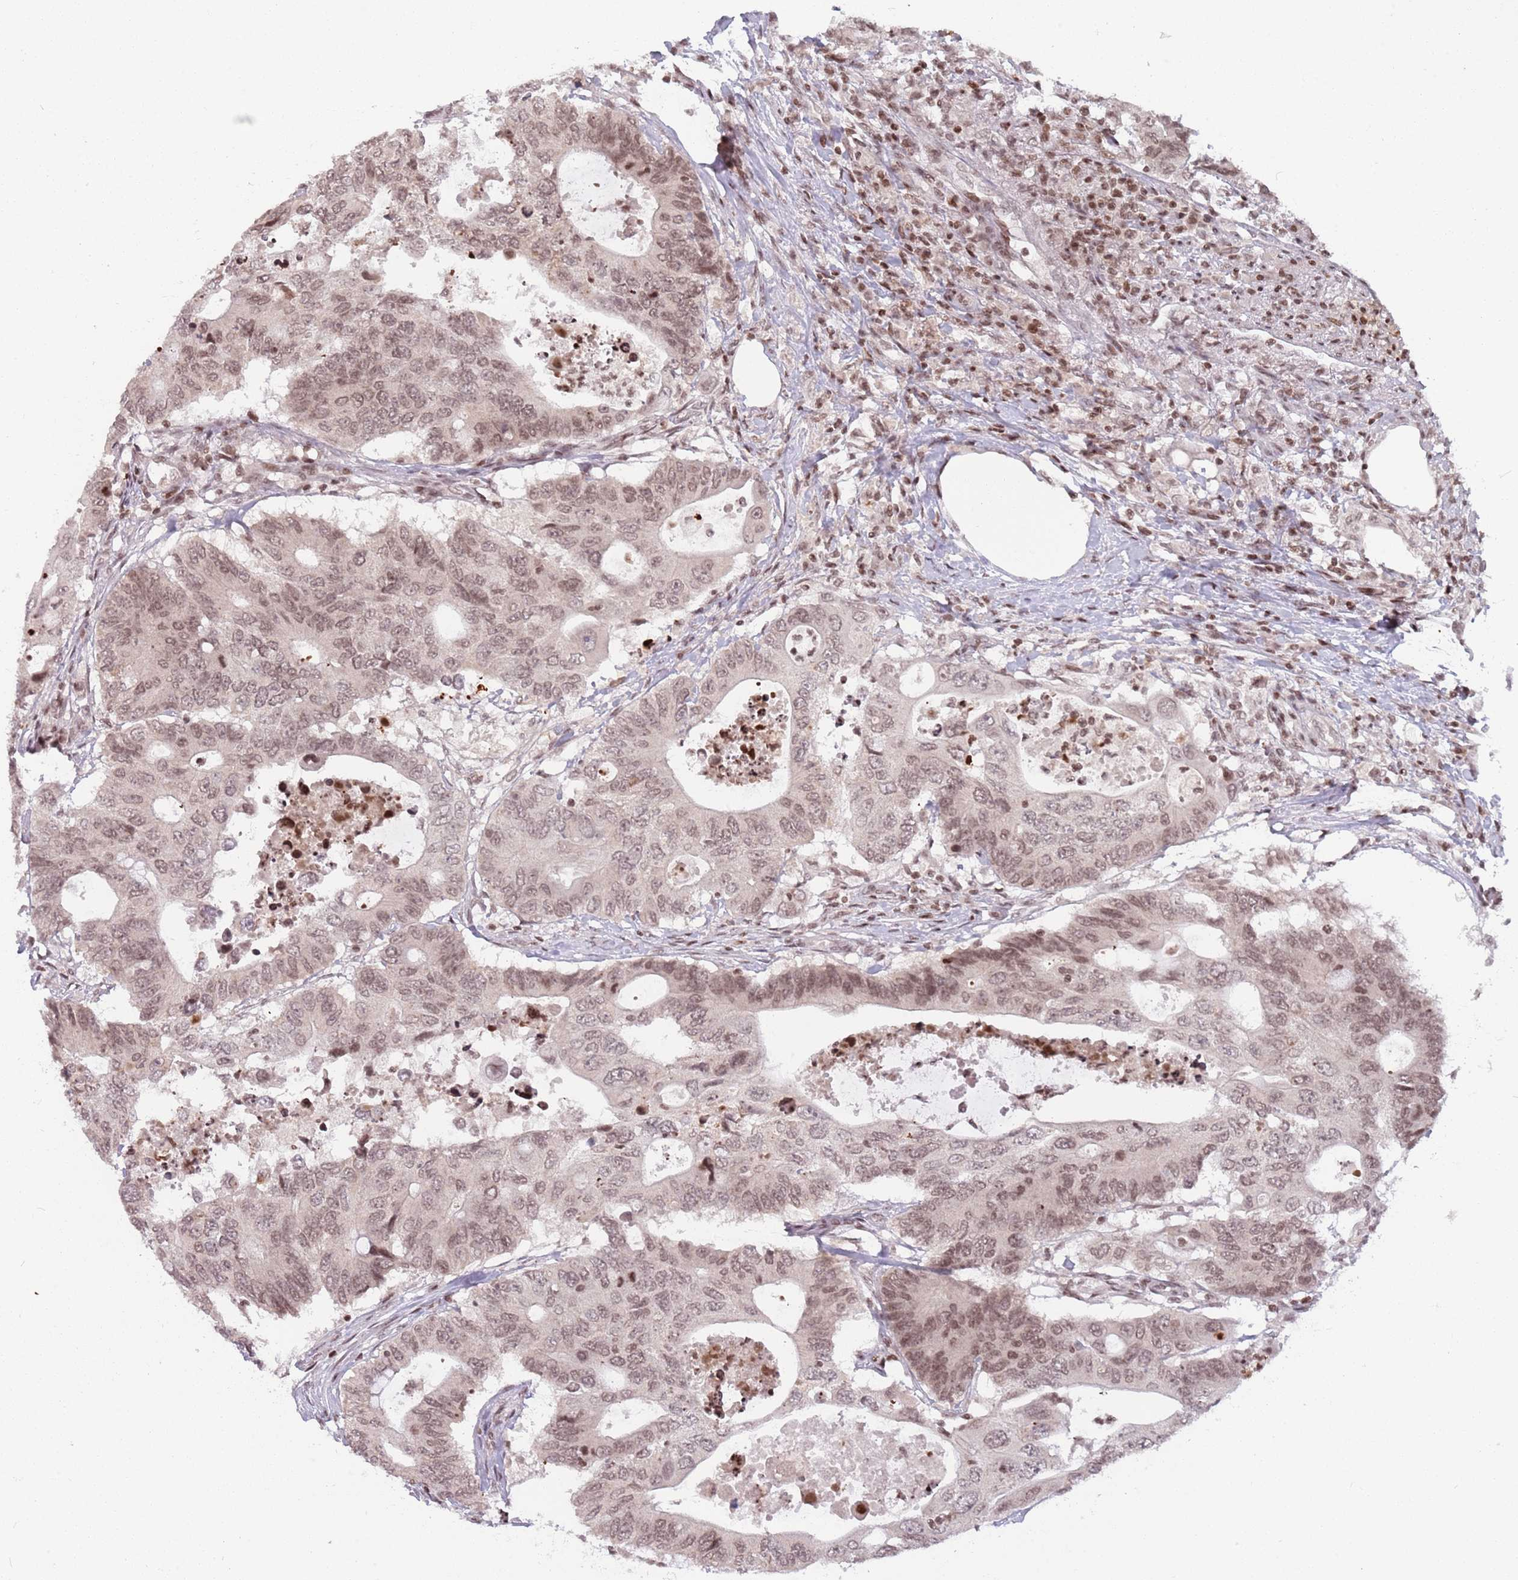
{"staining": {"intensity": "moderate", "quantity": ">75%", "location": "nuclear"}, "tissue": "colorectal cancer", "cell_type": "Tumor cells", "image_type": "cancer", "snomed": [{"axis": "morphology", "description": "Adenocarcinoma, NOS"}, {"axis": "topography", "description": "Colon"}], "caption": "Immunohistochemistry (IHC) staining of colorectal cancer, which reveals medium levels of moderate nuclear expression in approximately >75% of tumor cells indicating moderate nuclear protein staining. The staining was performed using DAB (3,3'-diaminobenzidine) (brown) for protein detection and nuclei were counterstained in hematoxylin (blue).", "gene": "SH3RF3", "patient": {"sex": "male", "age": 71}}